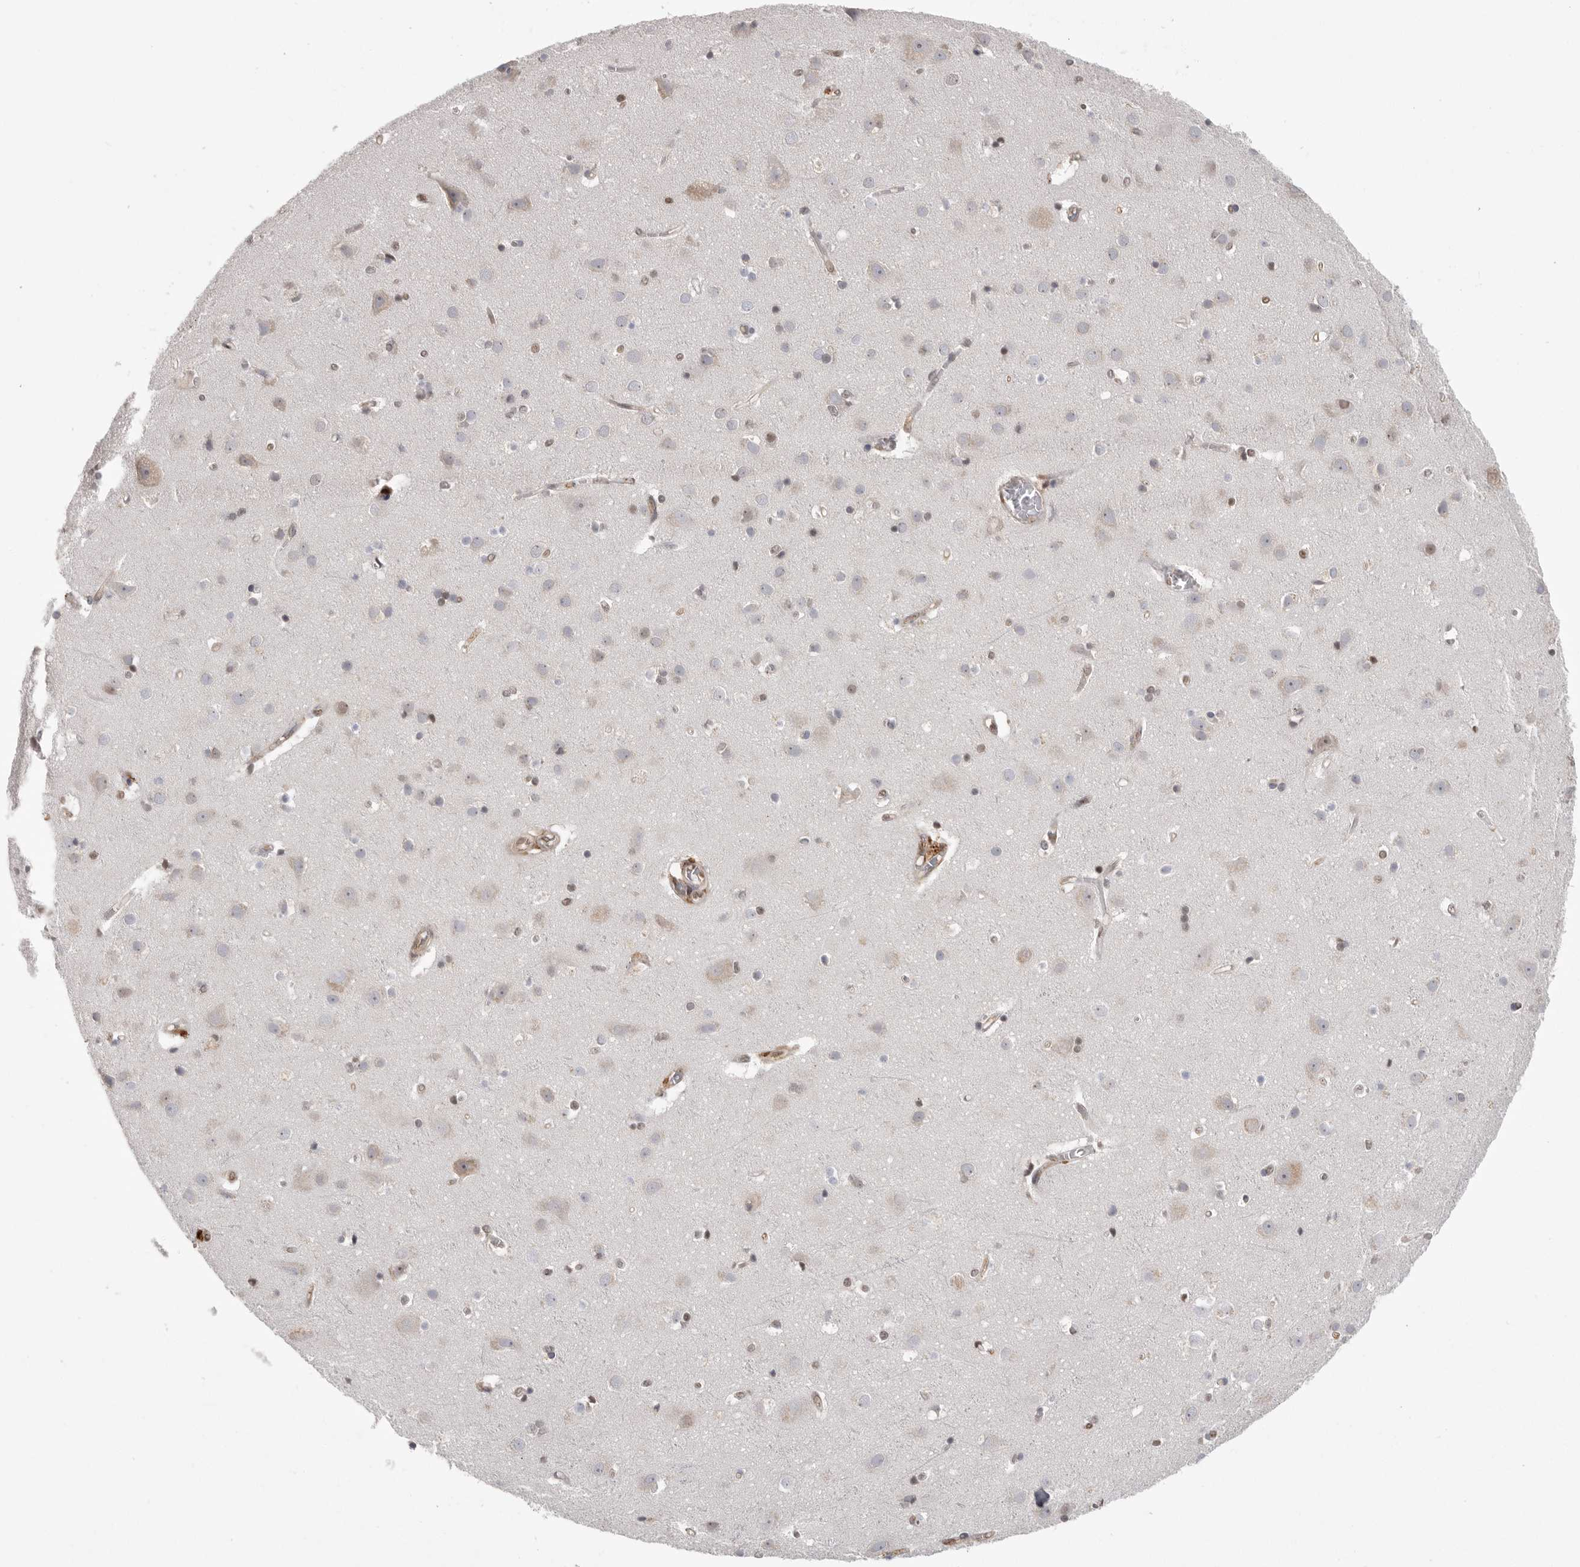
{"staining": {"intensity": "moderate", "quantity": ">75%", "location": "cytoplasmic/membranous"}, "tissue": "cerebral cortex", "cell_type": "Endothelial cells", "image_type": "normal", "snomed": [{"axis": "morphology", "description": "Normal tissue, NOS"}, {"axis": "topography", "description": "Cerebral cortex"}], "caption": "Cerebral cortex stained with IHC exhibits moderate cytoplasmic/membranous staining in approximately >75% of endothelial cells. (DAB IHC with brightfield microscopy, high magnification).", "gene": "NECTIN1", "patient": {"sex": "male", "age": 54}}